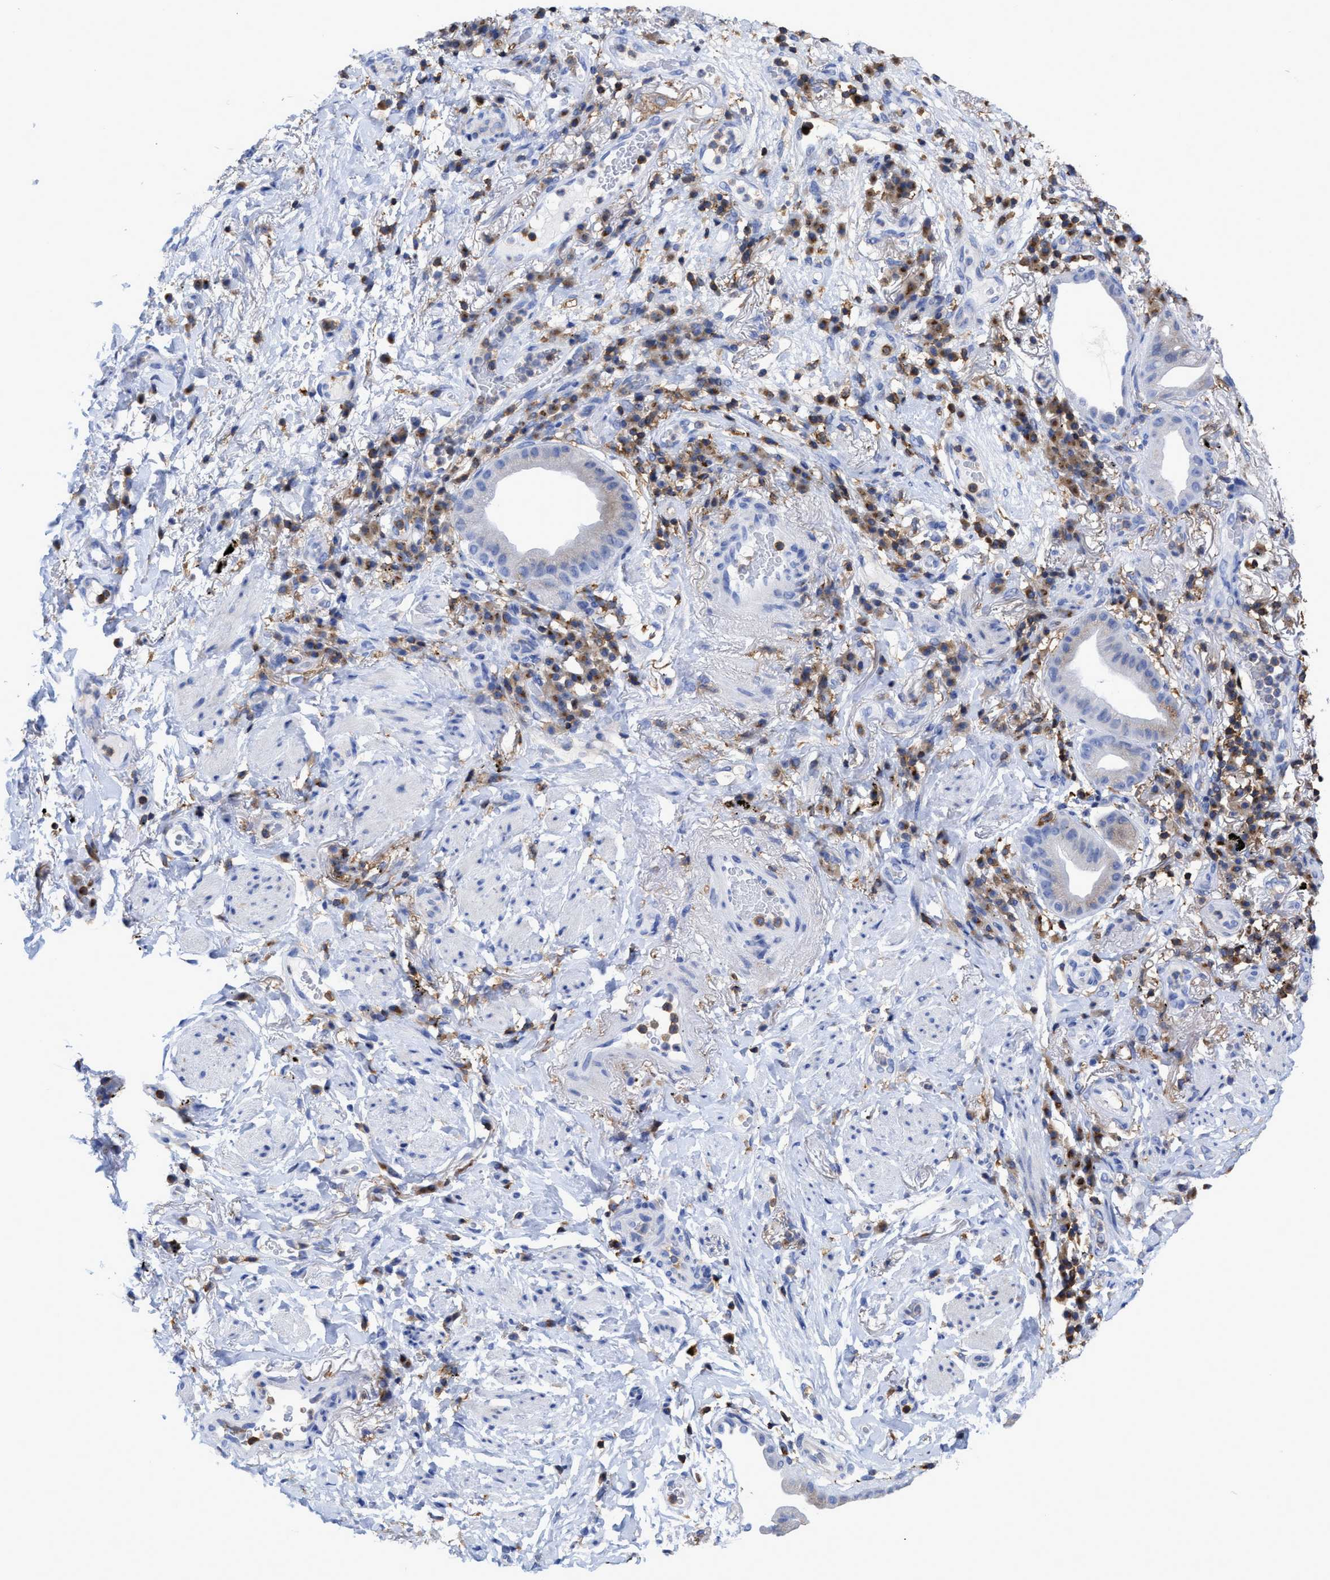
{"staining": {"intensity": "weak", "quantity": "25%-75%", "location": "cytoplasmic/membranous"}, "tissue": "lung cancer", "cell_type": "Tumor cells", "image_type": "cancer", "snomed": [{"axis": "morphology", "description": "Normal tissue, NOS"}, {"axis": "morphology", "description": "Adenocarcinoma, NOS"}, {"axis": "topography", "description": "Bronchus"}, {"axis": "topography", "description": "Lung"}], "caption": "DAB (3,3'-diaminobenzidine) immunohistochemical staining of human lung cancer (adenocarcinoma) displays weak cytoplasmic/membranous protein staining in approximately 25%-75% of tumor cells. The protein of interest is stained brown, and the nuclei are stained in blue (DAB IHC with brightfield microscopy, high magnification).", "gene": "HCLS1", "patient": {"sex": "female", "age": 70}}